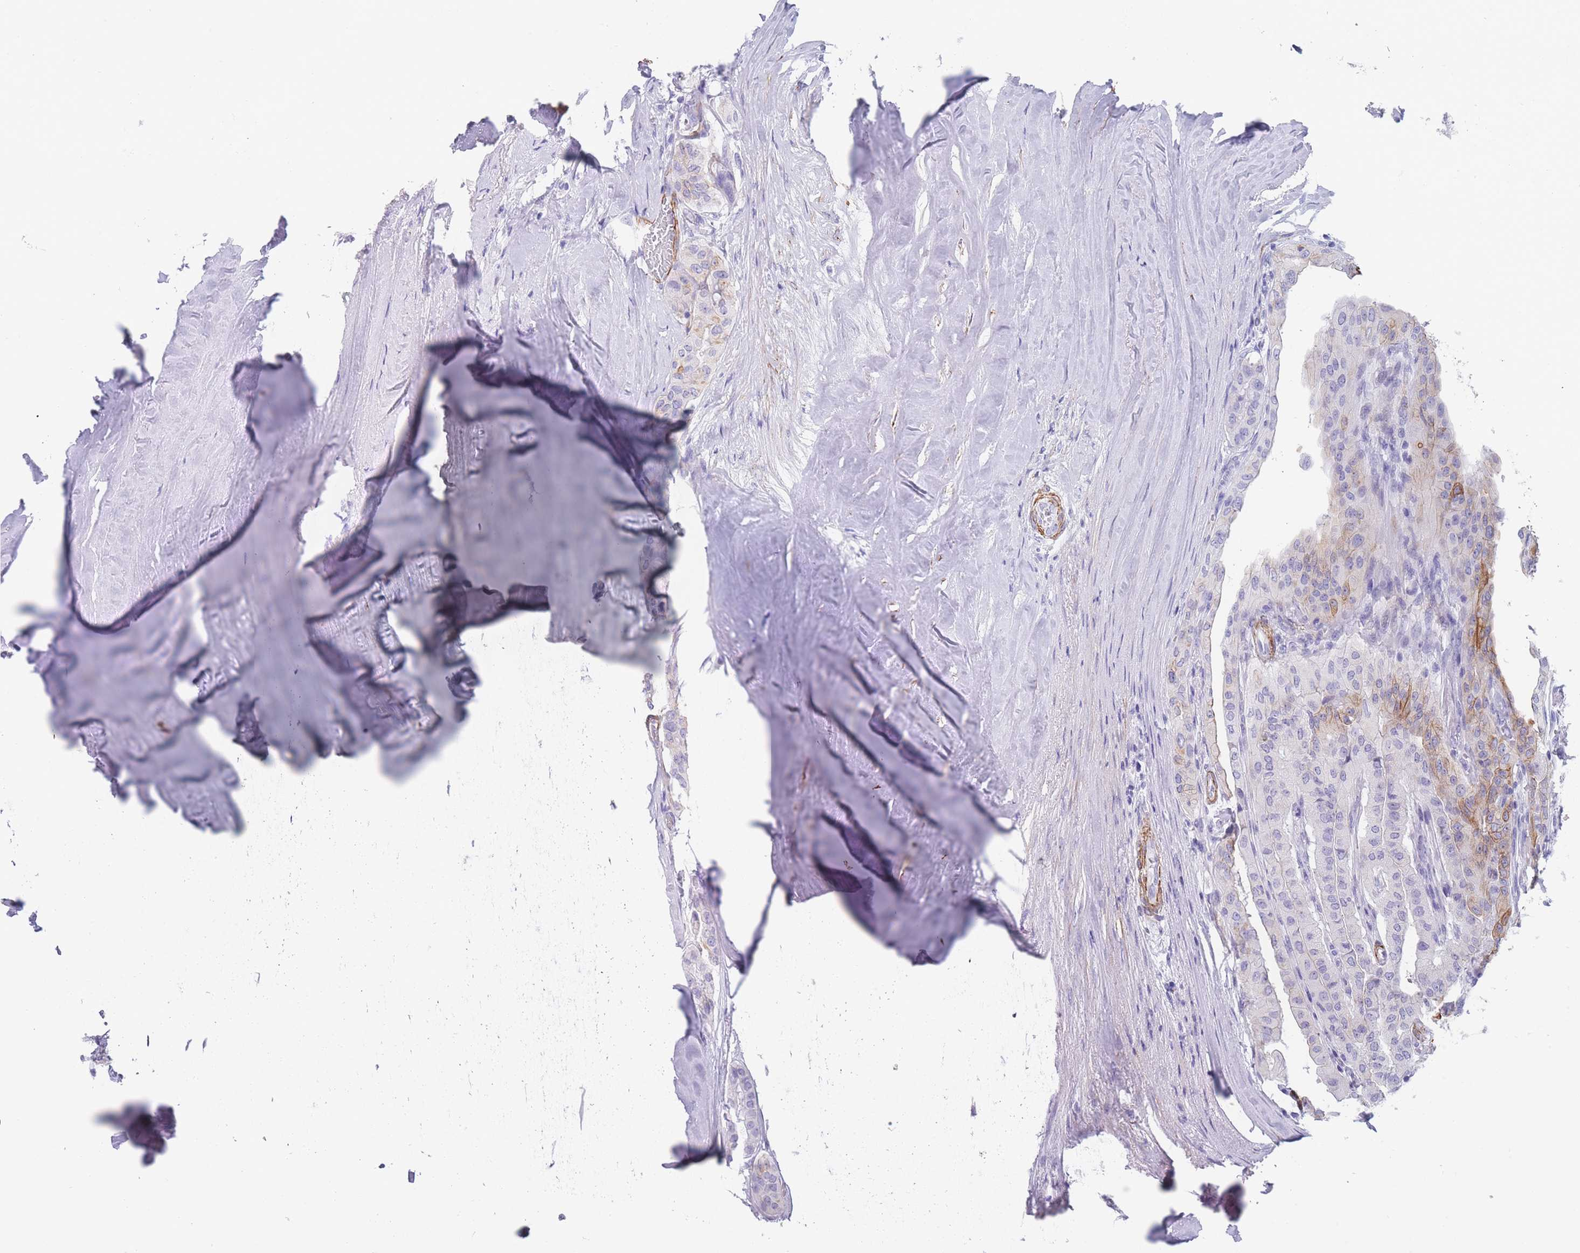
{"staining": {"intensity": "moderate", "quantity": "25%-75%", "location": "cytoplasmic/membranous"}, "tissue": "thyroid cancer", "cell_type": "Tumor cells", "image_type": "cancer", "snomed": [{"axis": "morphology", "description": "Papillary adenocarcinoma, NOS"}, {"axis": "topography", "description": "Thyroid gland"}], "caption": "High-magnification brightfield microscopy of thyroid cancer stained with DAB (3,3'-diaminobenzidine) (brown) and counterstained with hematoxylin (blue). tumor cells exhibit moderate cytoplasmic/membranous positivity is seen in approximately25%-75% of cells. The protein is shown in brown color, while the nuclei are stained blue.", "gene": "FPGS", "patient": {"sex": "female", "age": 59}}